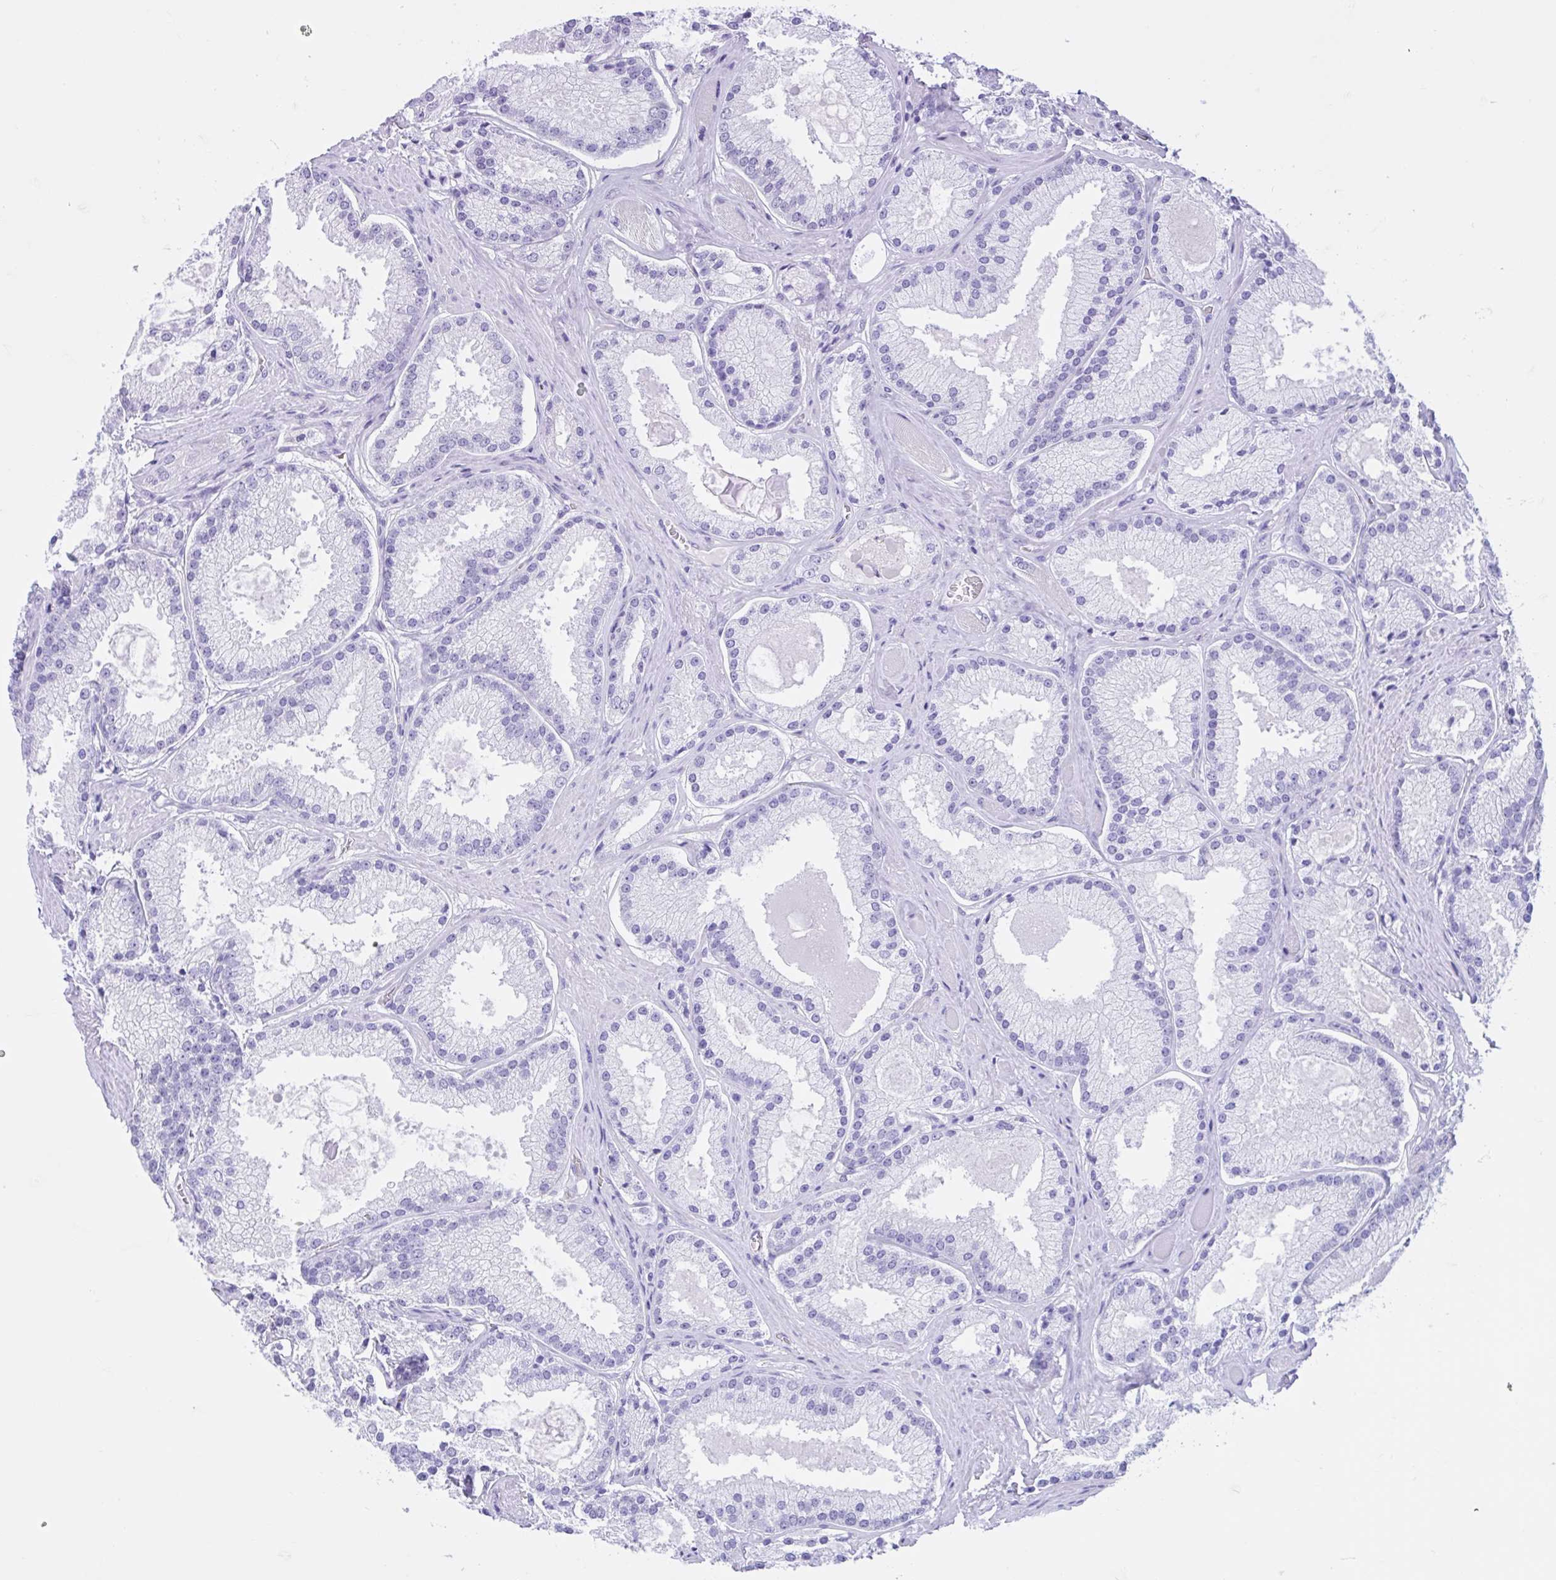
{"staining": {"intensity": "negative", "quantity": "none", "location": "none"}, "tissue": "prostate cancer", "cell_type": "Tumor cells", "image_type": "cancer", "snomed": [{"axis": "morphology", "description": "Adenocarcinoma, High grade"}, {"axis": "topography", "description": "Prostate"}], "caption": "This is an immunohistochemistry (IHC) micrograph of prostate cancer. There is no expression in tumor cells.", "gene": "ZNF319", "patient": {"sex": "male", "age": 68}}